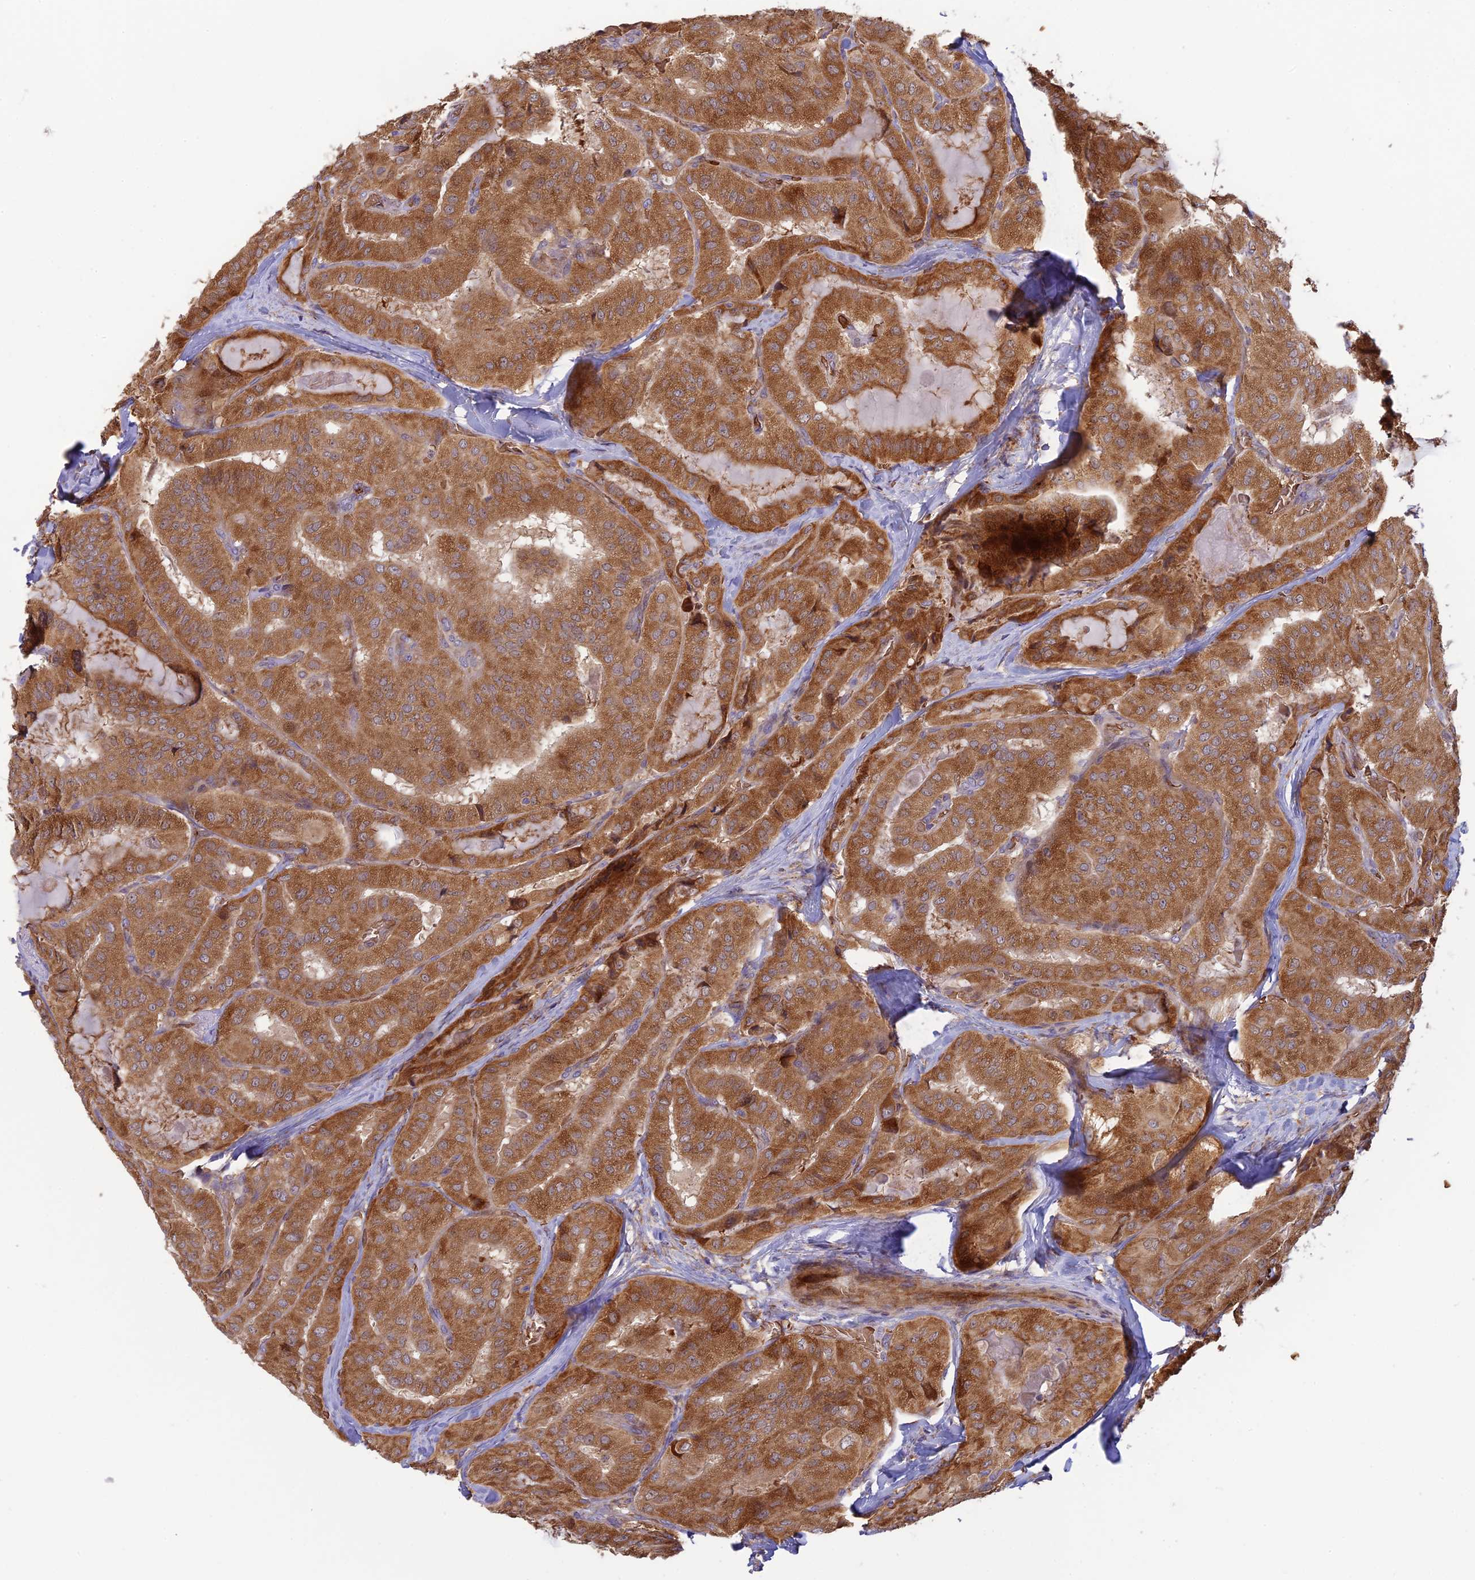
{"staining": {"intensity": "moderate", "quantity": ">75%", "location": "cytoplasmic/membranous"}, "tissue": "thyroid cancer", "cell_type": "Tumor cells", "image_type": "cancer", "snomed": [{"axis": "morphology", "description": "Normal tissue, NOS"}, {"axis": "morphology", "description": "Papillary adenocarcinoma, NOS"}, {"axis": "topography", "description": "Thyroid gland"}], "caption": "Protein staining of thyroid cancer tissue reveals moderate cytoplasmic/membranous positivity in about >75% of tumor cells.", "gene": "UFSP2", "patient": {"sex": "female", "age": 59}}